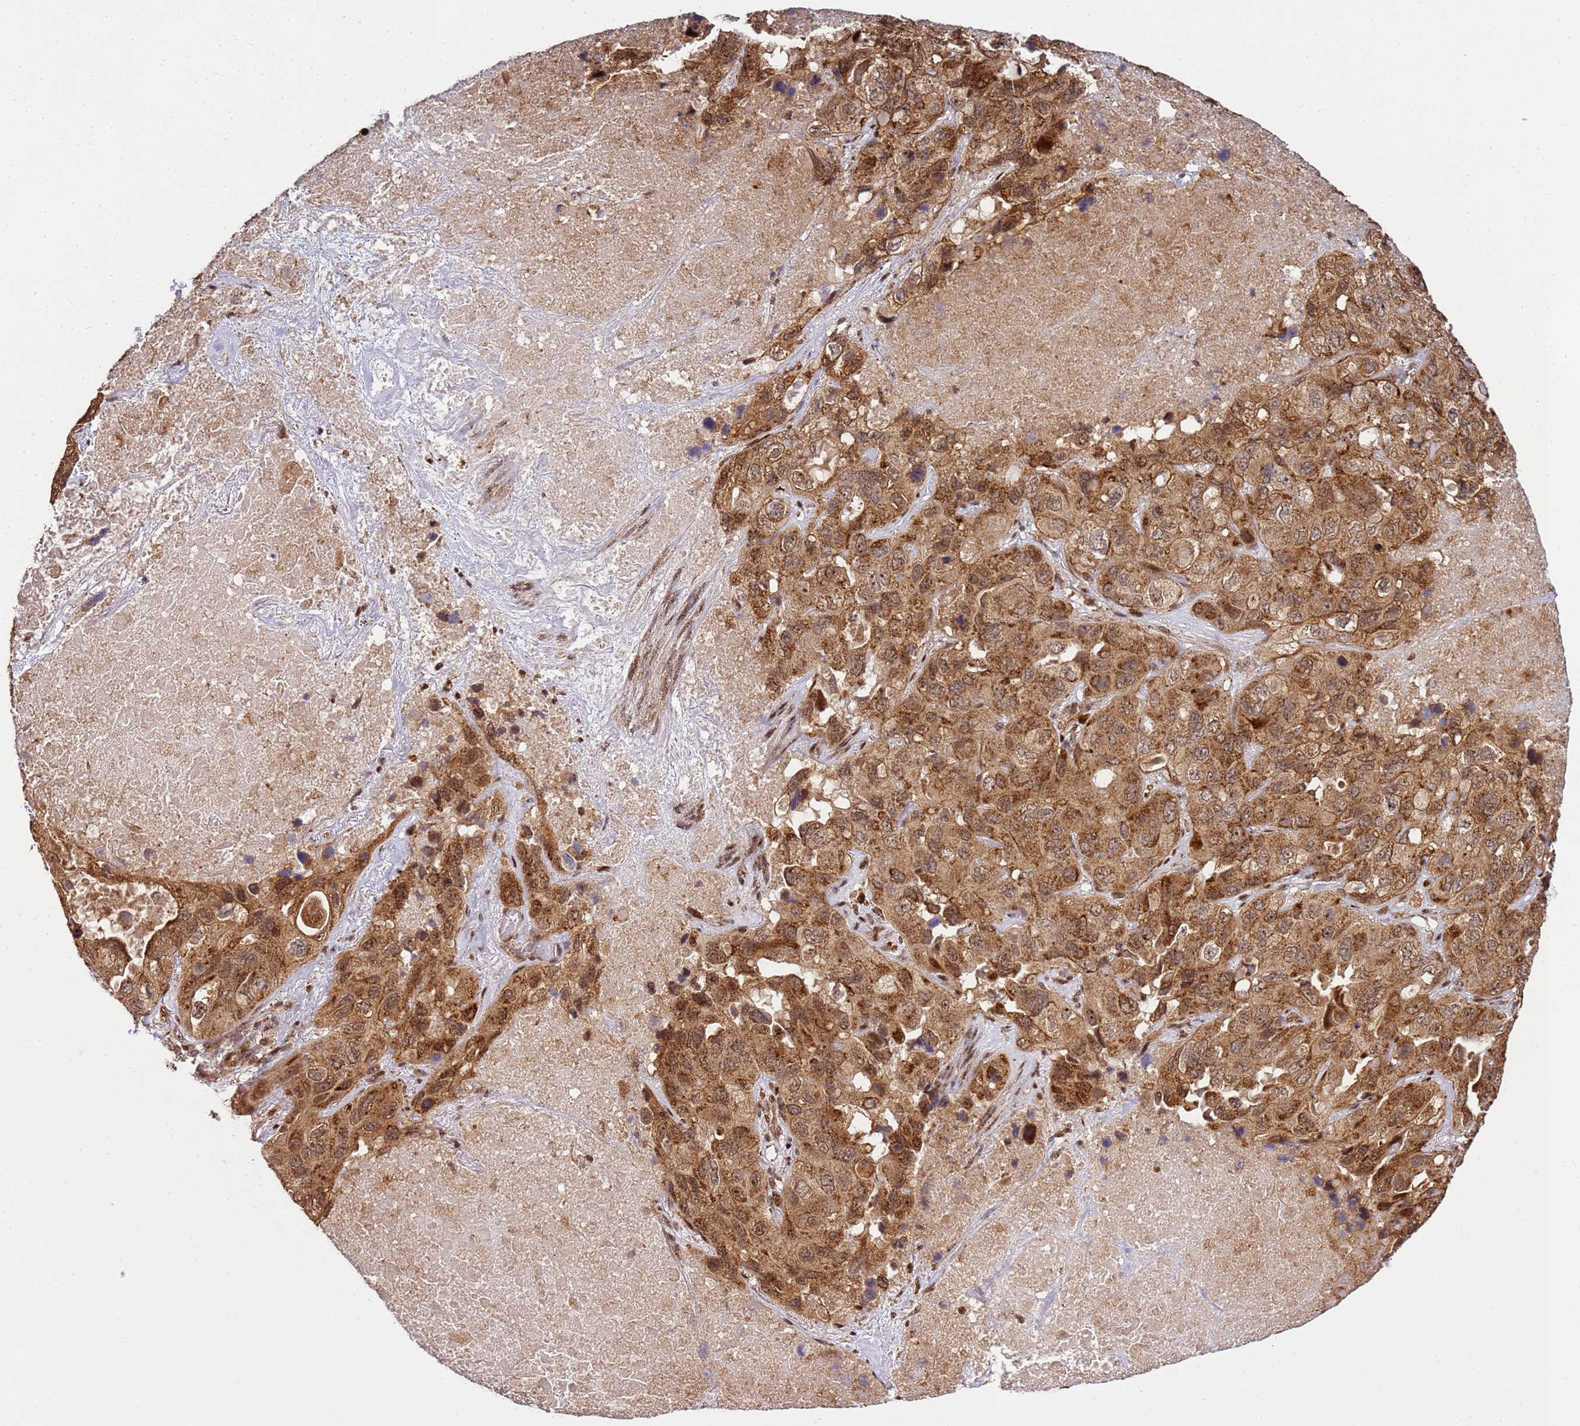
{"staining": {"intensity": "moderate", "quantity": ">75%", "location": "cytoplasmic/membranous,nuclear"}, "tissue": "lung cancer", "cell_type": "Tumor cells", "image_type": "cancer", "snomed": [{"axis": "morphology", "description": "Squamous cell carcinoma, NOS"}, {"axis": "topography", "description": "Lung"}], "caption": "This is an image of immunohistochemistry (IHC) staining of lung cancer (squamous cell carcinoma), which shows moderate staining in the cytoplasmic/membranous and nuclear of tumor cells.", "gene": "PEX14", "patient": {"sex": "female", "age": 73}}